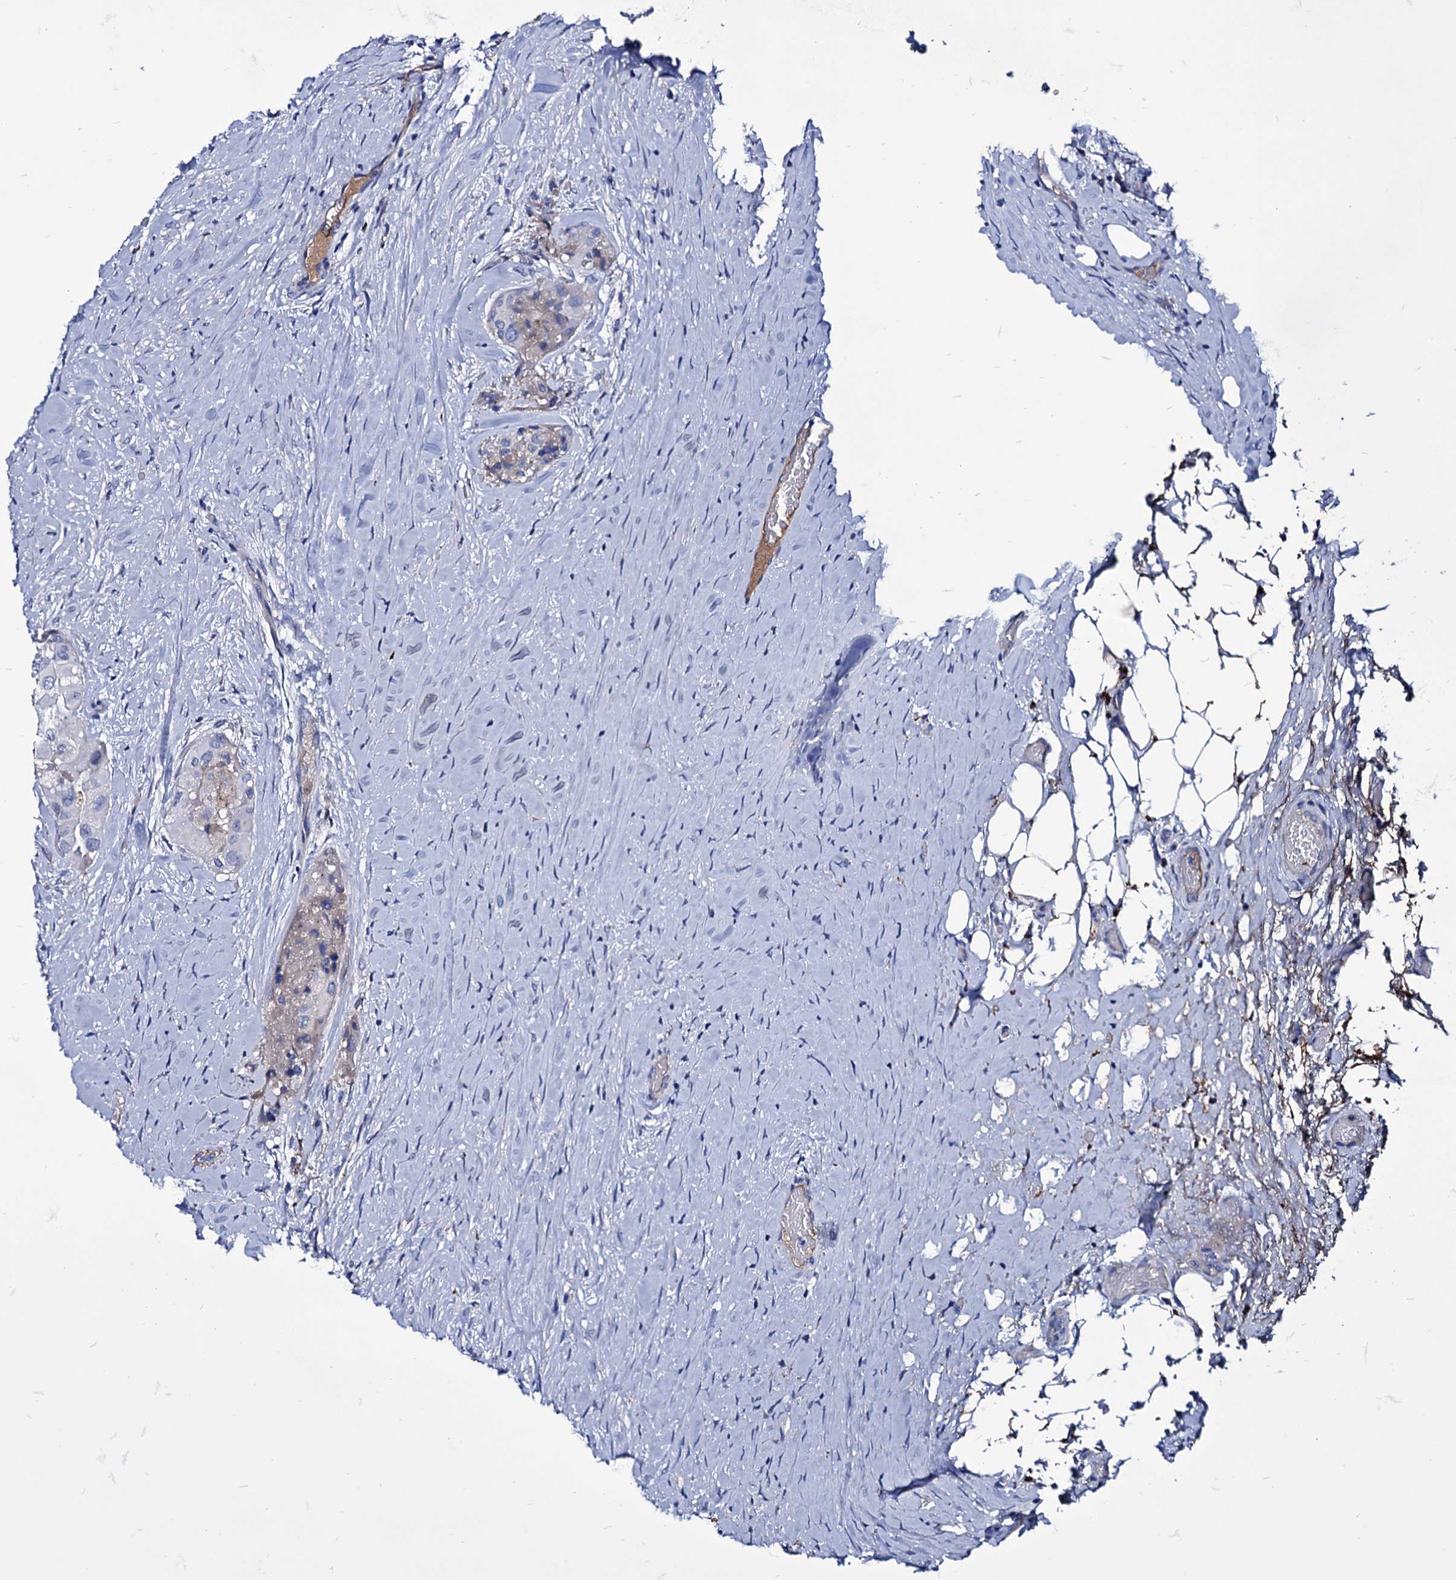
{"staining": {"intensity": "negative", "quantity": "none", "location": "none"}, "tissue": "thyroid cancer", "cell_type": "Tumor cells", "image_type": "cancer", "snomed": [{"axis": "morphology", "description": "Papillary adenocarcinoma, NOS"}, {"axis": "topography", "description": "Thyroid gland"}], "caption": "High magnification brightfield microscopy of thyroid cancer (papillary adenocarcinoma) stained with DAB (brown) and counterstained with hematoxylin (blue): tumor cells show no significant staining.", "gene": "AXL", "patient": {"sex": "female", "age": 59}}